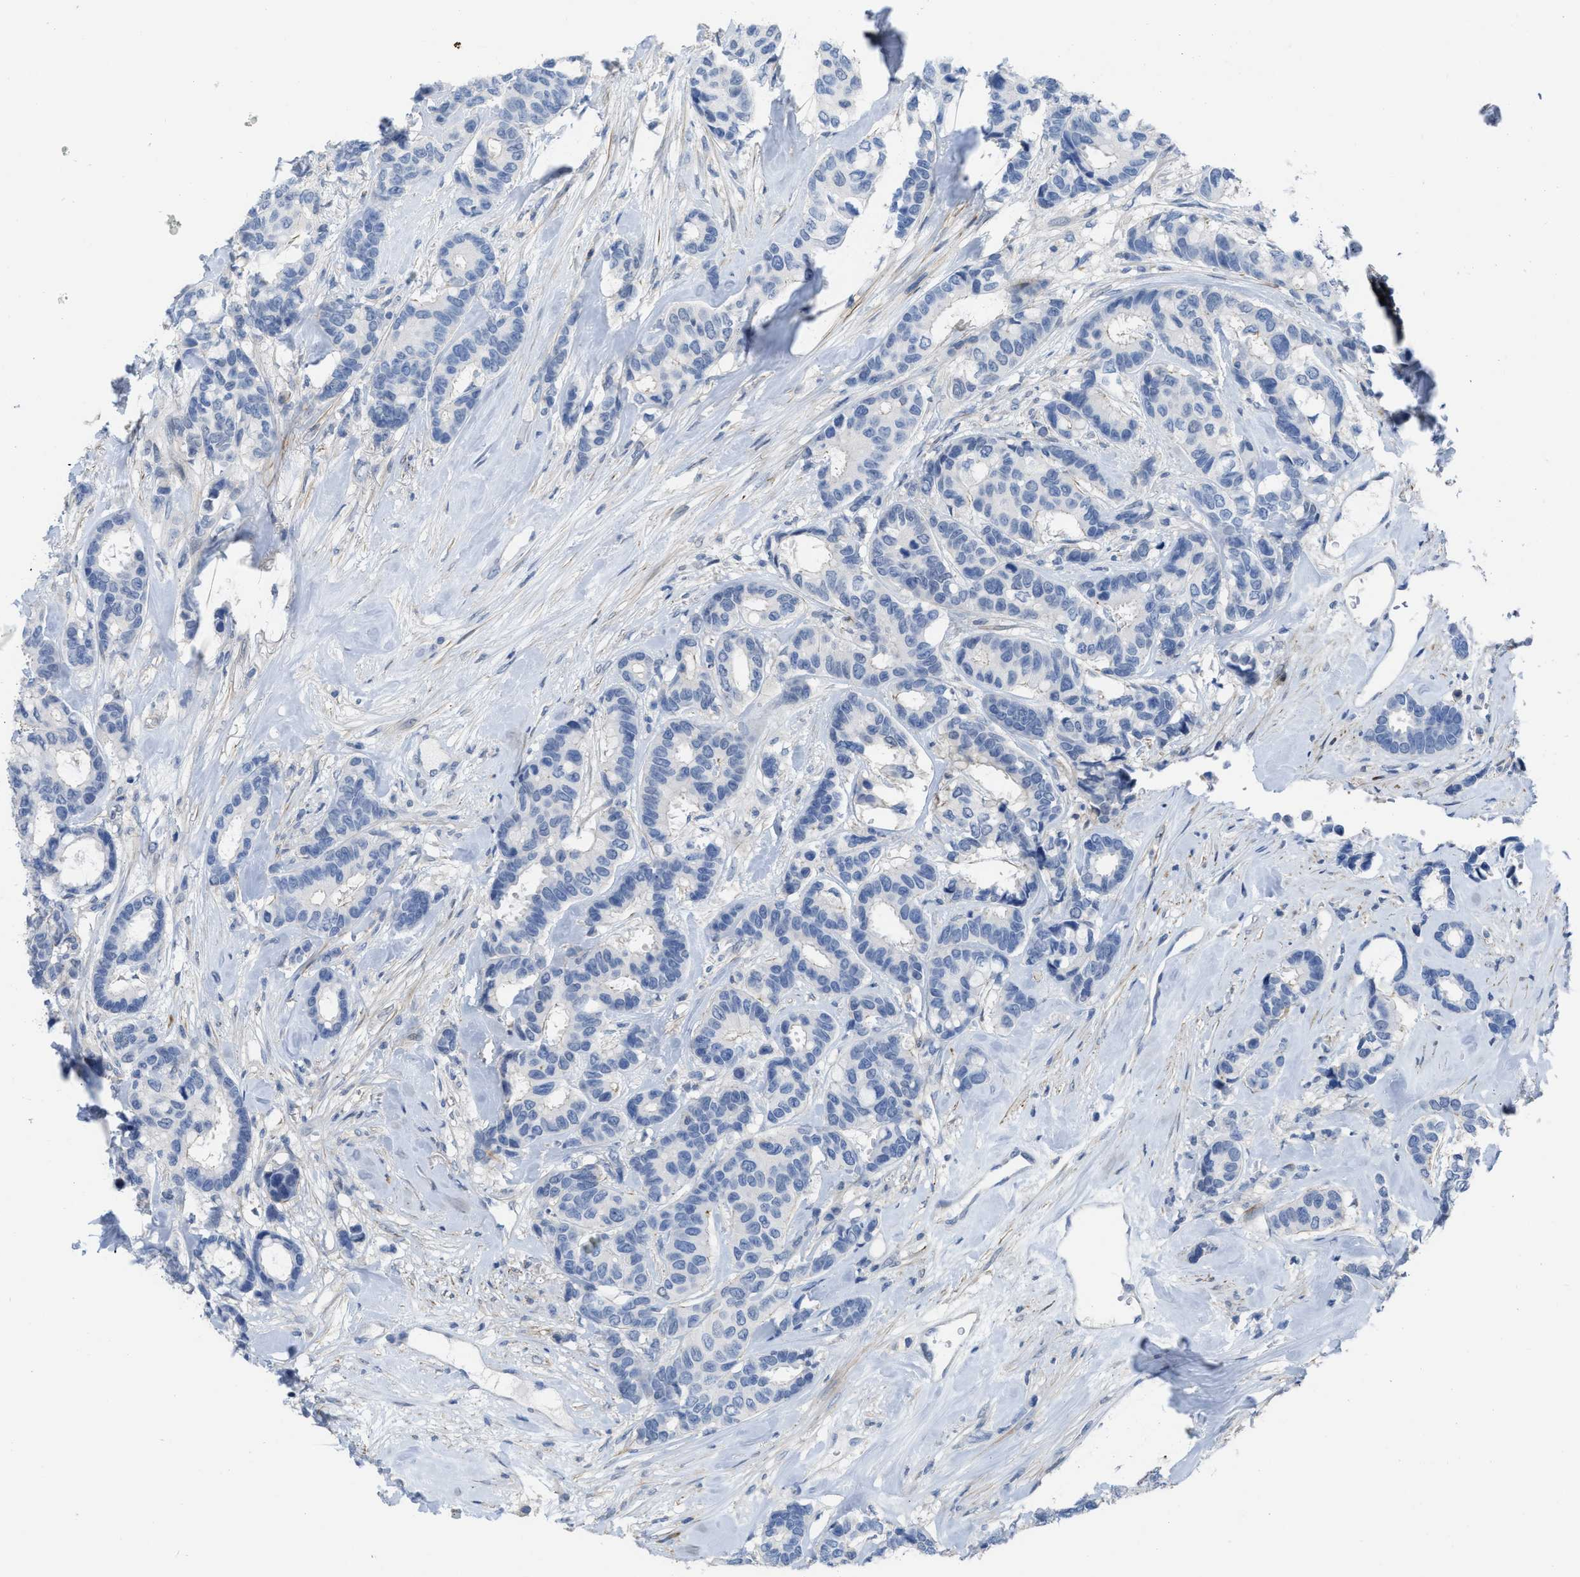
{"staining": {"intensity": "negative", "quantity": "none", "location": "none"}, "tissue": "breast cancer", "cell_type": "Tumor cells", "image_type": "cancer", "snomed": [{"axis": "morphology", "description": "Duct carcinoma"}, {"axis": "topography", "description": "Breast"}], "caption": "Immunohistochemical staining of human breast cancer exhibits no significant staining in tumor cells.", "gene": "PRMT2", "patient": {"sex": "female", "age": 87}}